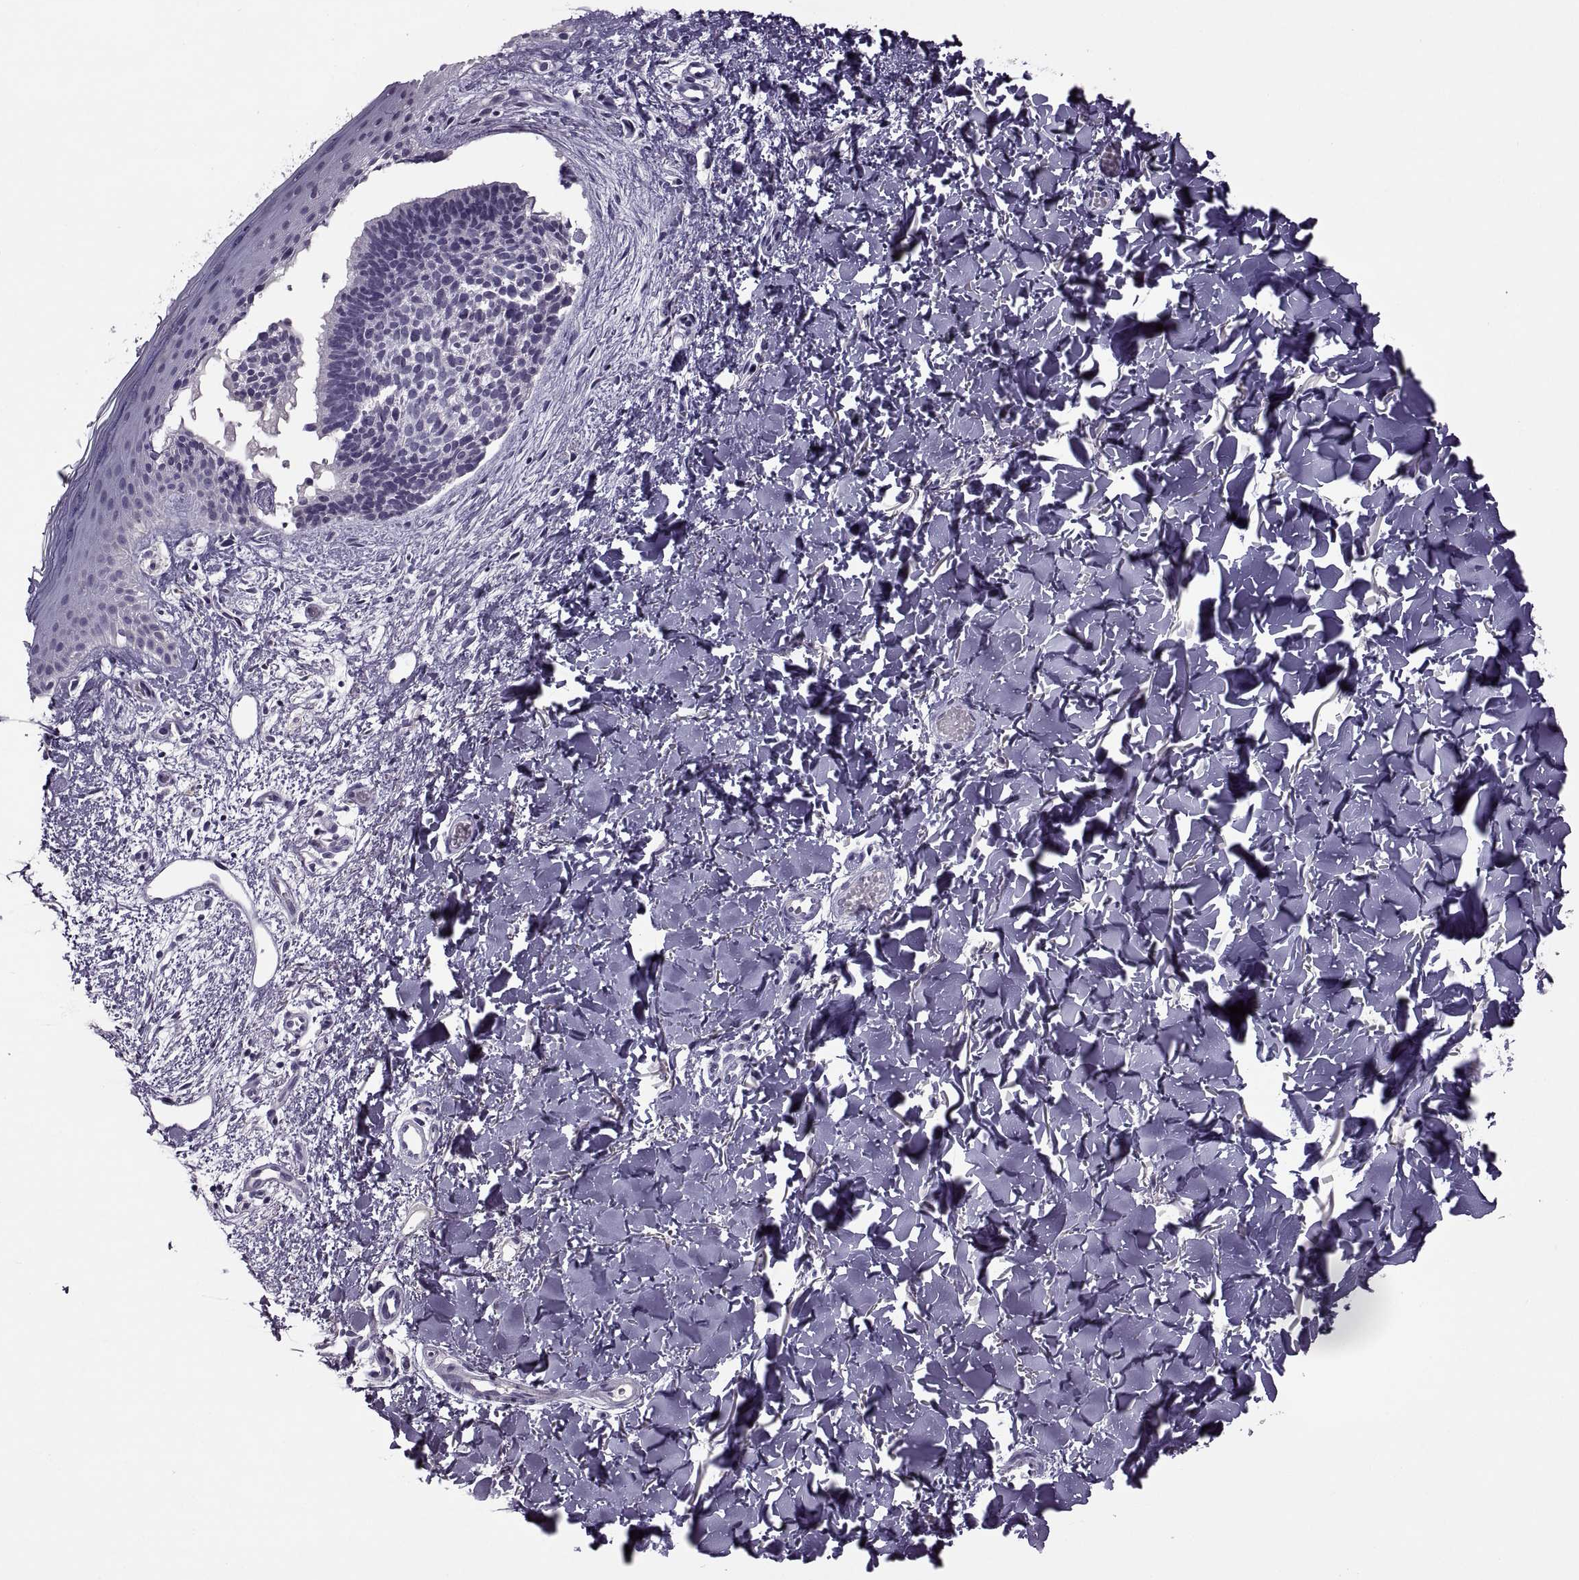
{"staining": {"intensity": "negative", "quantity": "none", "location": "none"}, "tissue": "skin cancer", "cell_type": "Tumor cells", "image_type": "cancer", "snomed": [{"axis": "morphology", "description": "Basal cell carcinoma"}, {"axis": "topography", "description": "Skin"}], "caption": "An image of basal cell carcinoma (skin) stained for a protein reveals no brown staining in tumor cells. The staining is performed using DAB brown chromogen with nuclei counter-stained in using hematoxylin.", "gene": "RSPH6A", "patient": {"sex": "male", "age": 51}}